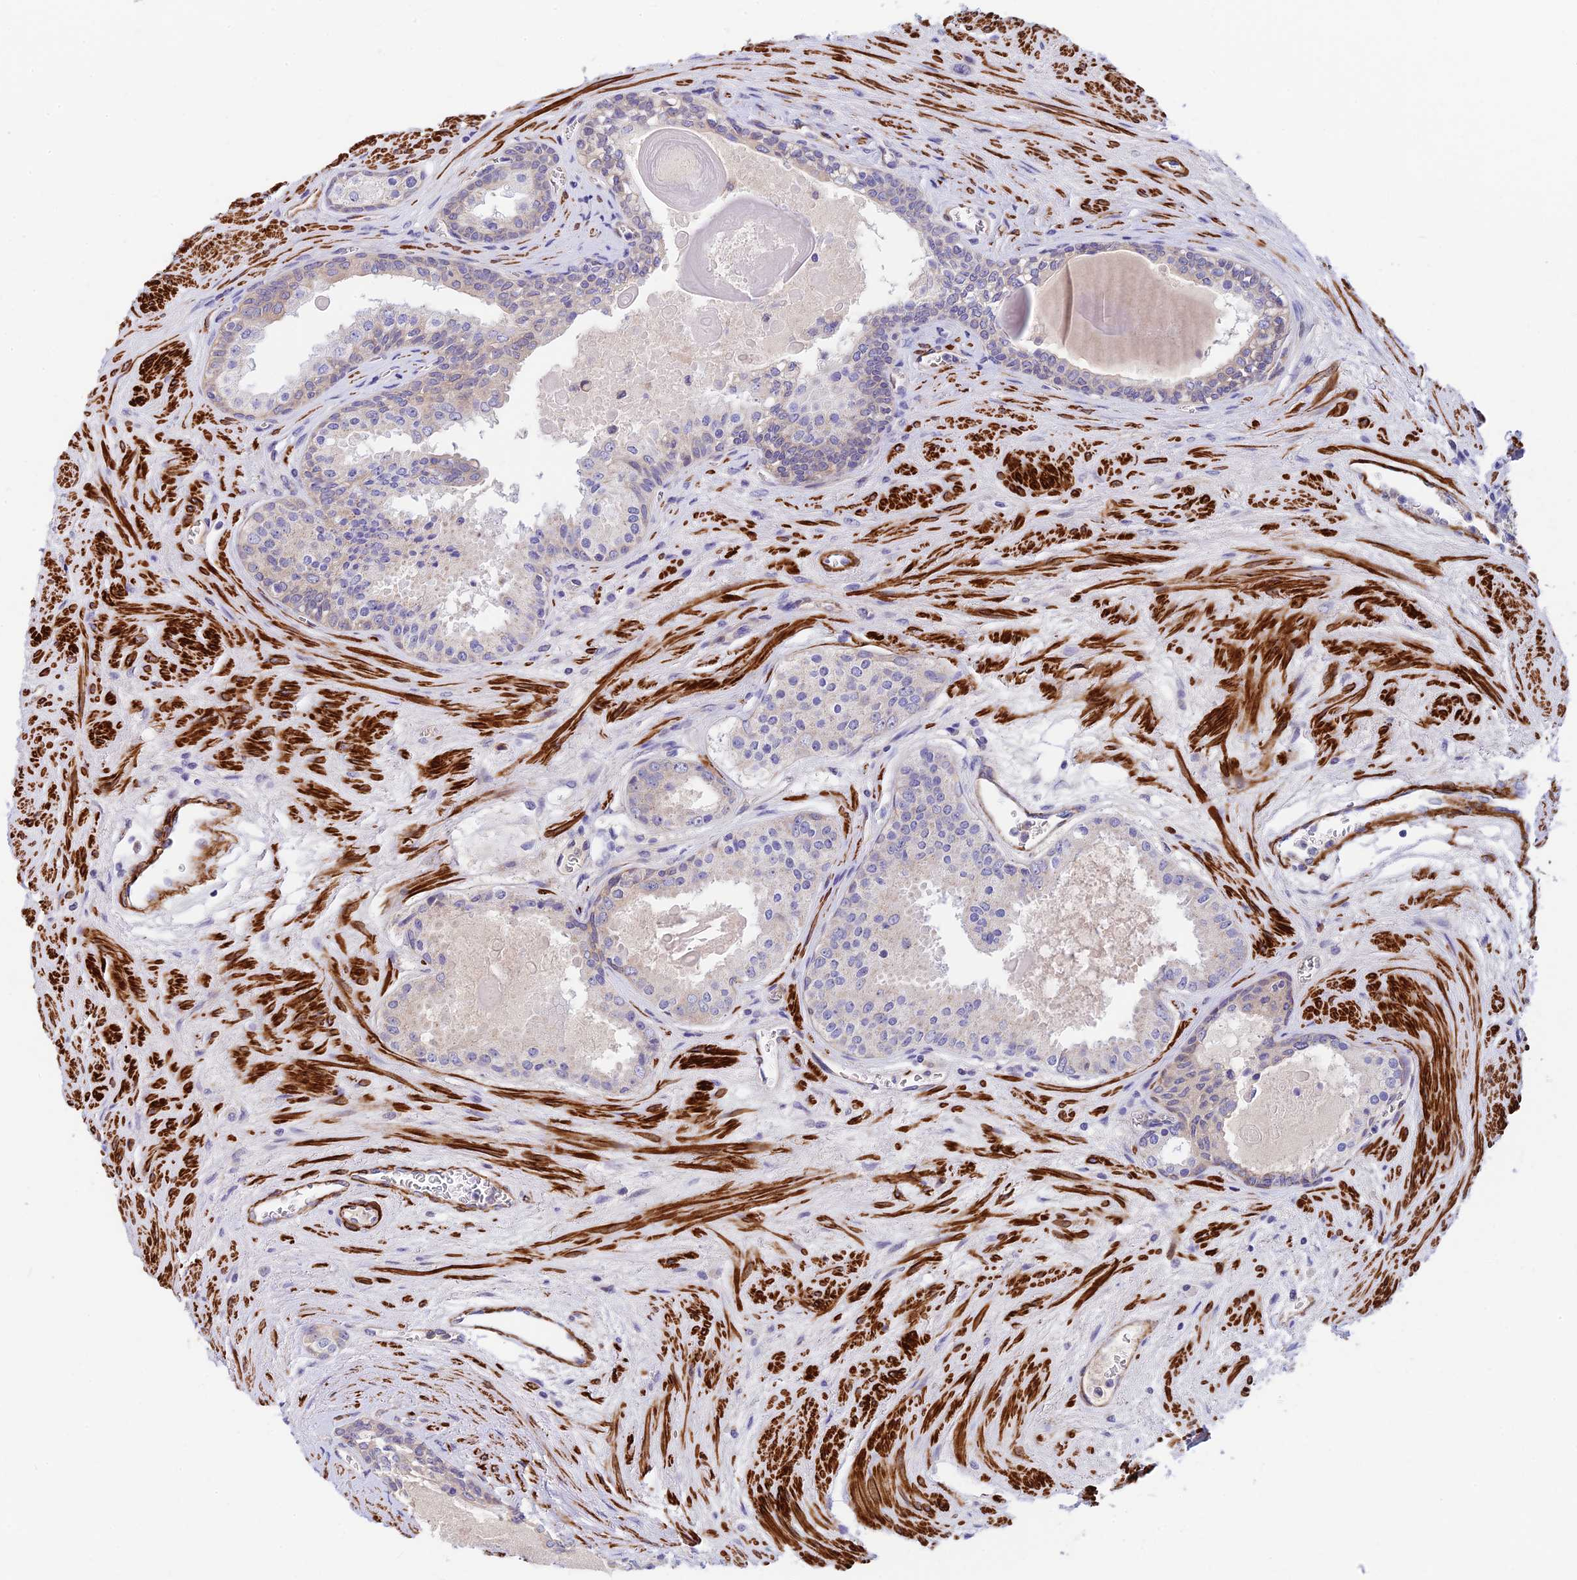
{"staining": {"intensity": "negative", "quantity": "none", "location": "none"}, "tissue": "prostate cancer", "cell_type": "Tumor cells", "image_type": "cancer", "snomed": [{"axis": "morphology", "description": "Adenocarcinoma, High grade"}, {"axis": "topography", "description": "Prostate"}], "caption": "Immunohistochemistry photomicrograph of neoplastic tissue: human prostate cancer stained with DAB displays no significant protein expression in tumor cells. (Brightfield microscopy of DAB immunohistochemistry (IHC) at high magnification).", "gene": "ANKRD50", "patient": {"sex": "male", "age": 67}}